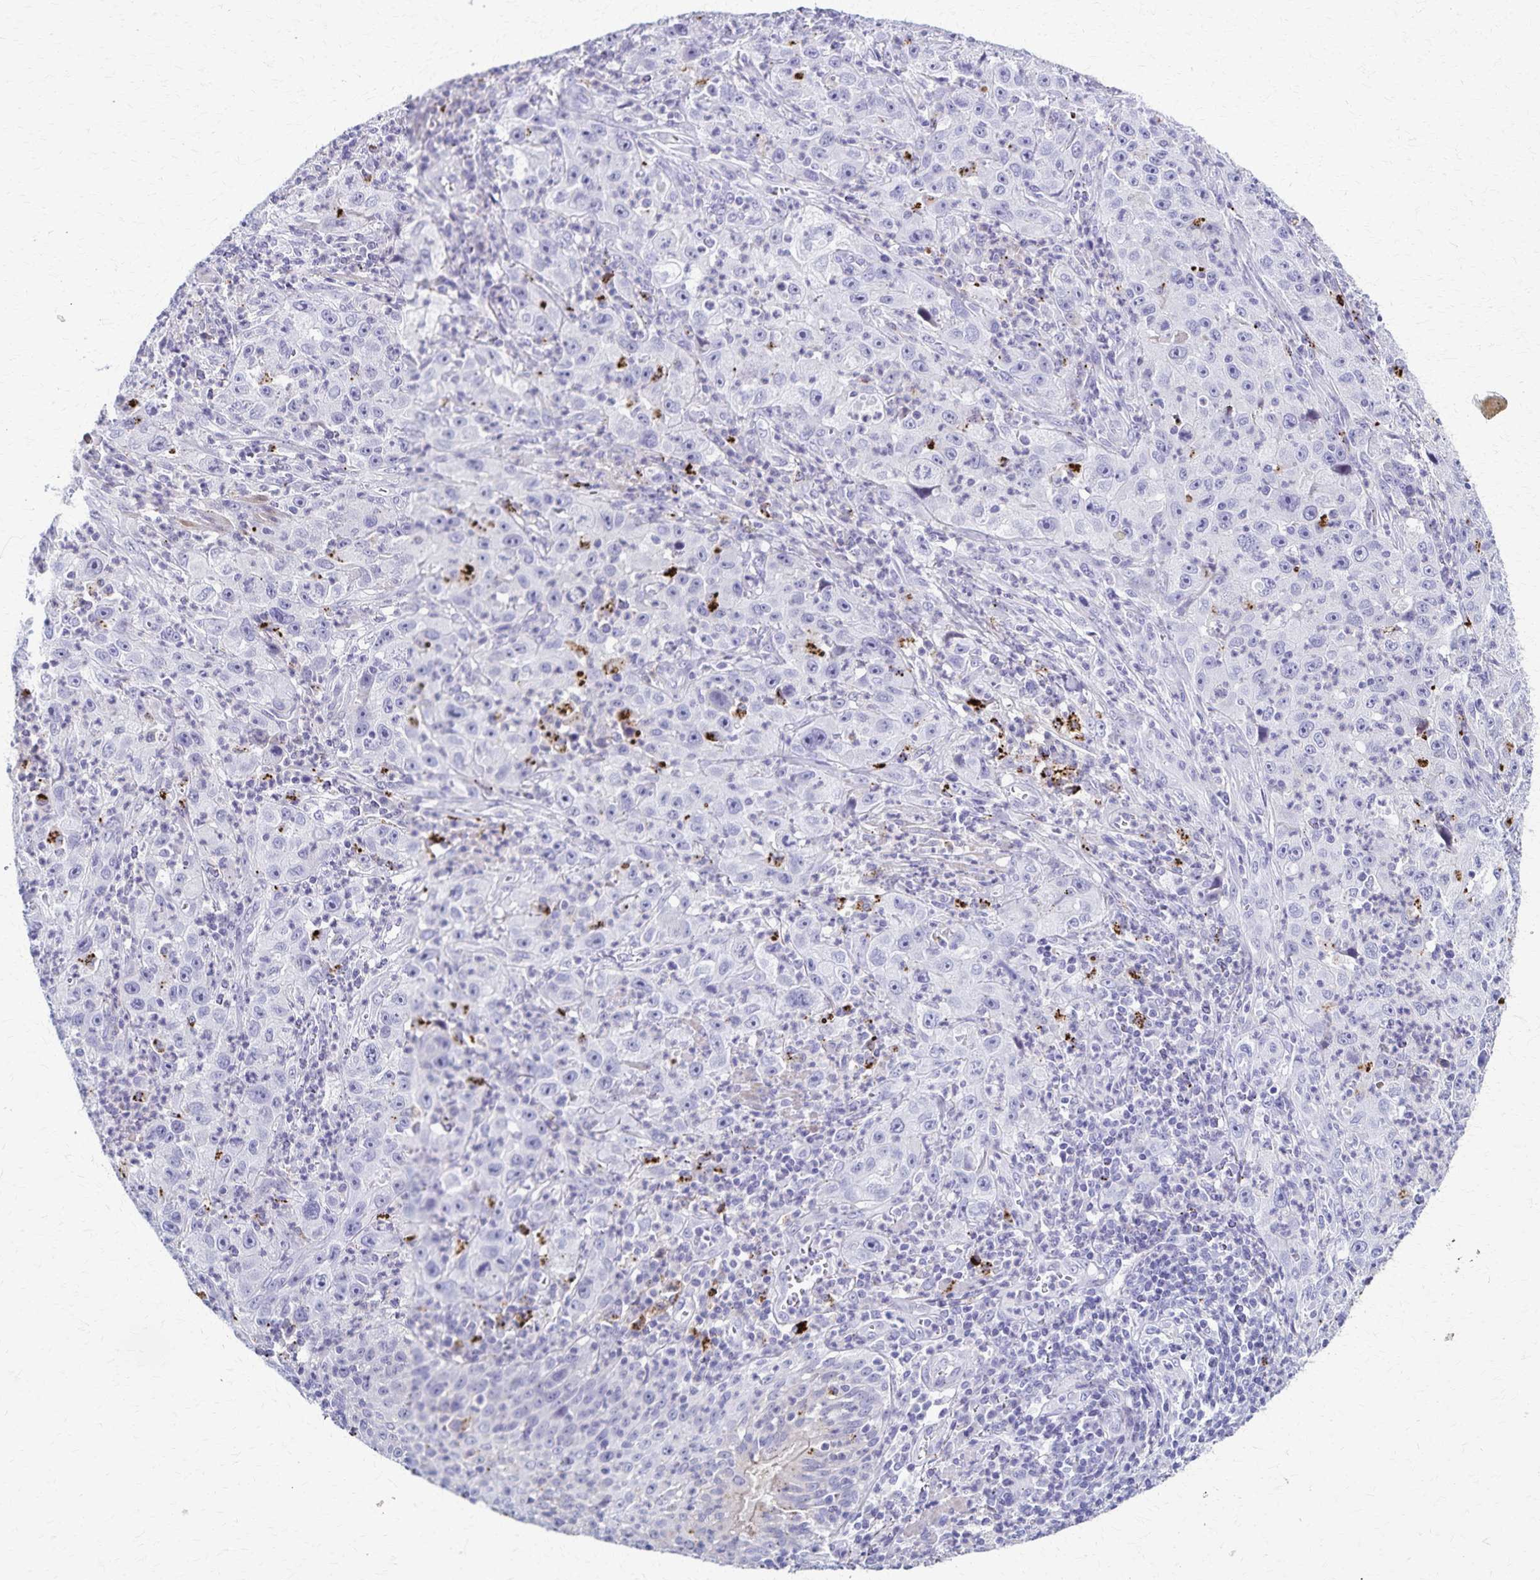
{"staining": {"intensity": "negative", "quantity": "none", "location": "none"}, "tissue": "lung cancer", "cell_type": "Tumor cells", "image_type": "cancer", "snomed": [{"axis": "morphology", "description": "Squamous cell carcinoma, NOS"}, {"axis": "topography", "description": "Lung"}], "caption": "This is an immunohistochemistry (IHC) image of human squamous cell carcinoma (lung). There is no expression in tumor cells.", "gene": "TMEM60", "patient": {"sex": "male", "age": 71}}